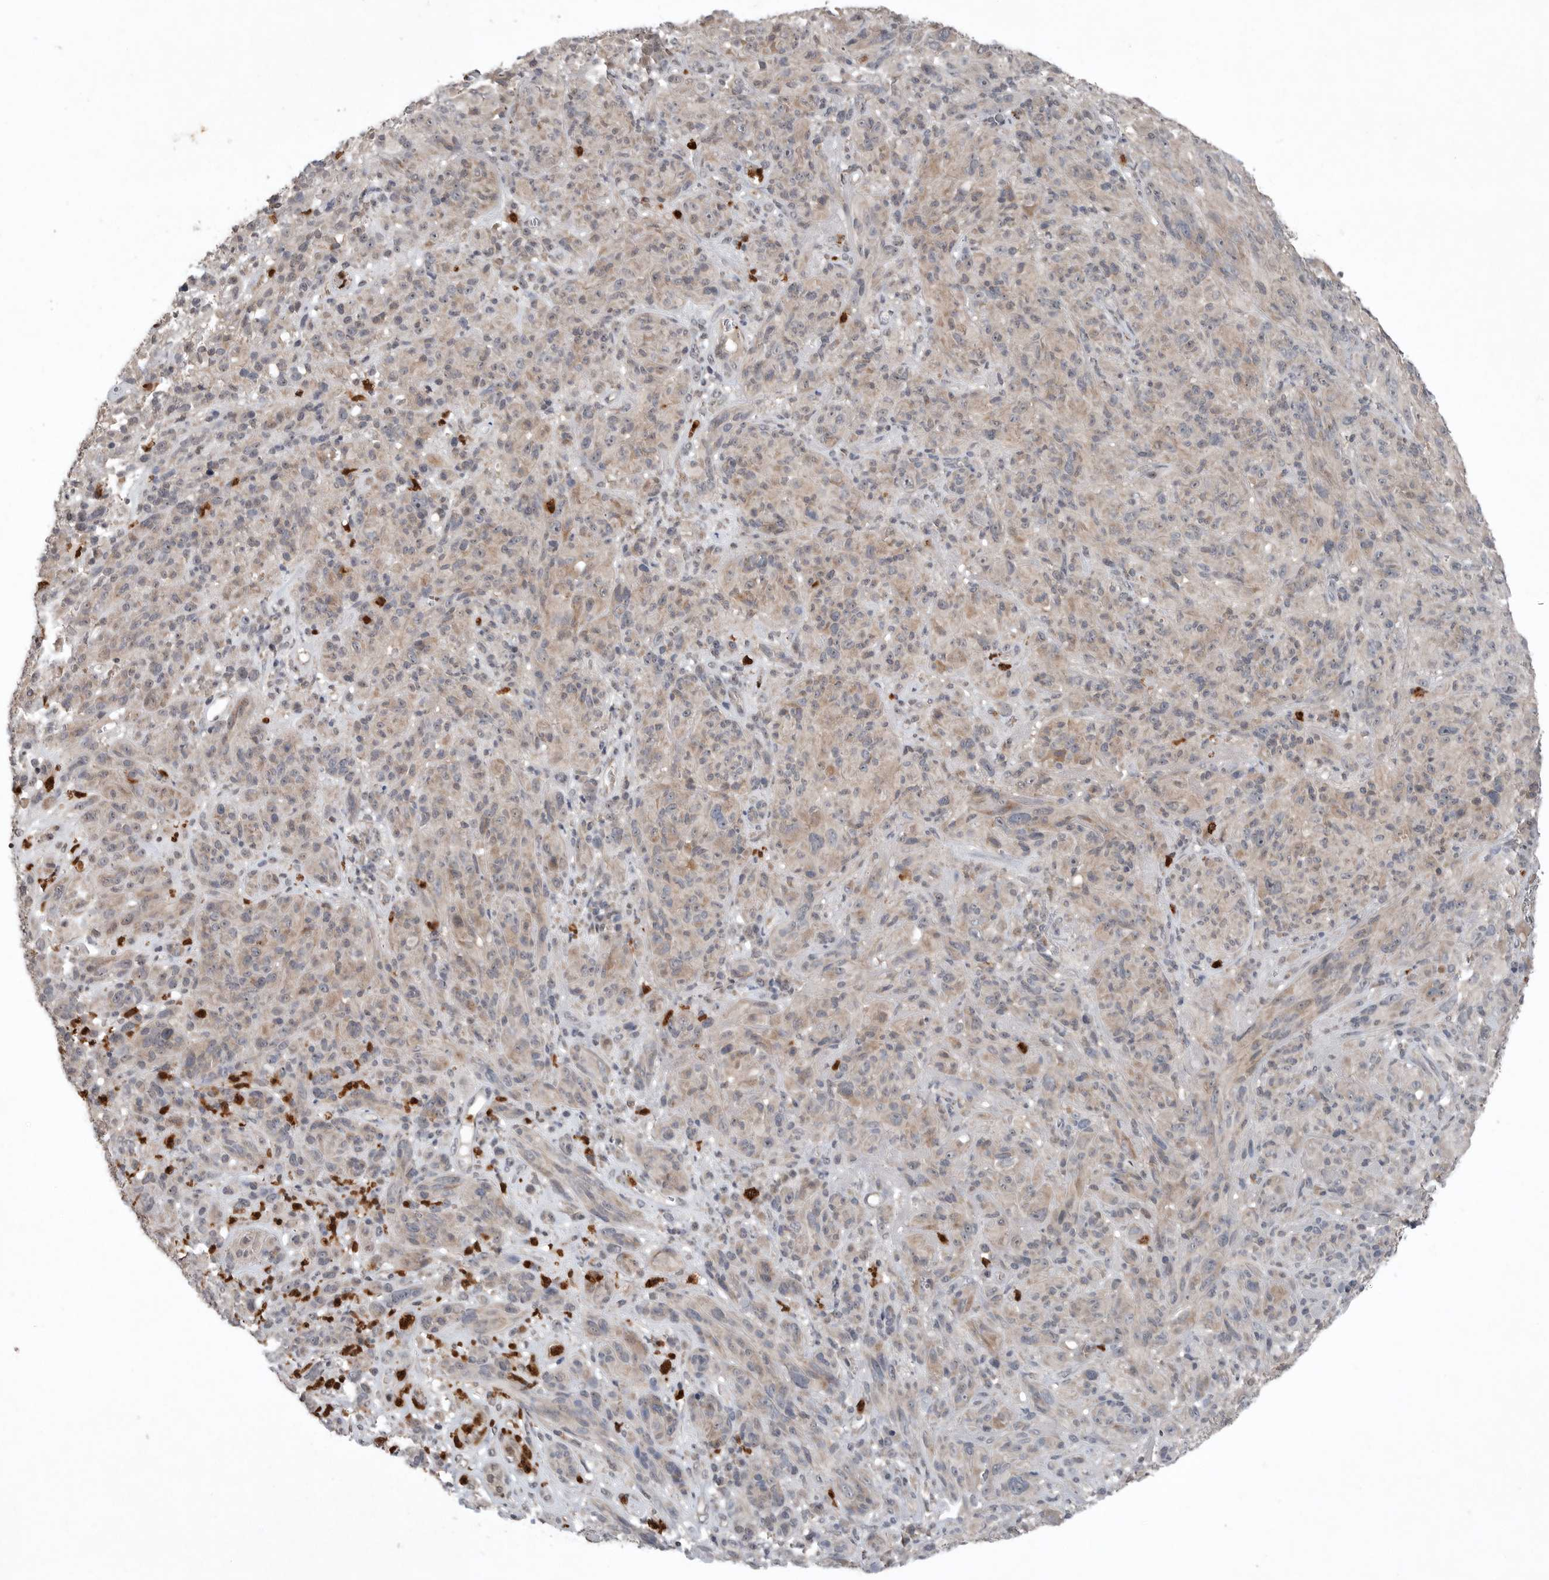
{"staining": {"intensity": "weak", "quantity": "25%-75%", "location": "cytoplasmic/membranous"}, "tissue": "melanoma", "cell_type": "Tumor cells", "image_type": "cancer", "snomed": [{"axis": "morphology", "description": "Malignant melanoma, NOS"}, {"axis": "topography", "description": "Skin of head"}], "caption": "Protein staining of malignant melanoma tissue reveals weak cytoplasmic/membranous staining in about 25%-75% of tumor cells. The protein is stained brown, and the nuclei are stained in blue (DAB IHC with brightfield microscopy, high magnification).", "gene": "SCP2", "patient": {"sex": "male", "age": 96}}